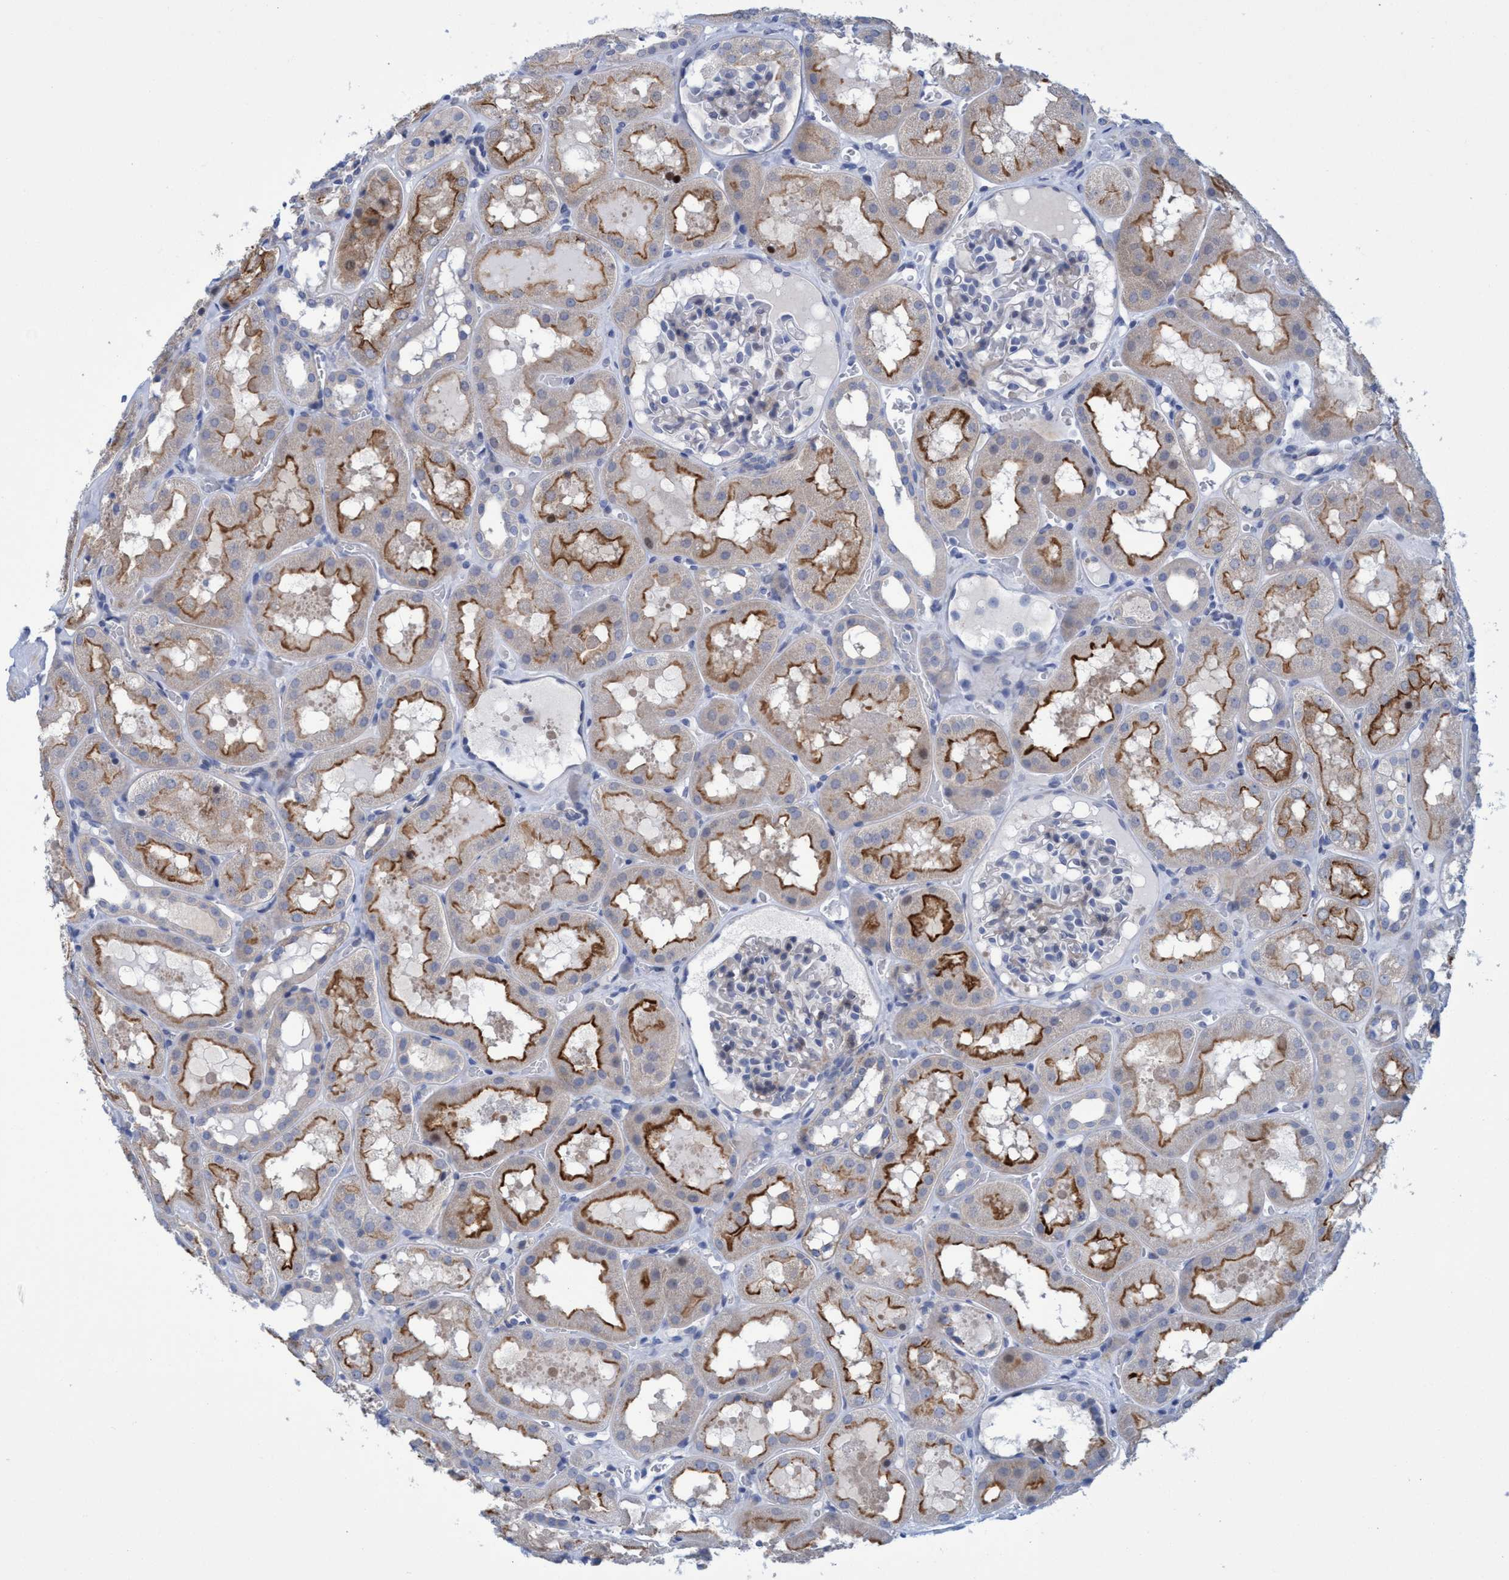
{"staining": {"intensity": "negative", "quantity": "none", "location": "none"}, "tissue": "kidney", "cell_type": "Cells in glomeruli", "image_type": "normal", "snomed": [{"axis": "morphology", "description": "Normal tissue, NOS"}, {"axis": "topography", "description": "Kidney"}, {"axis": "topography", "description": "Urinary bladder"}], "caption": "Cells in glomeruli show no significant positivity in normal kidney.", "gene": "R3HCC1", "patient": {"sex": "male", "age": 16}}